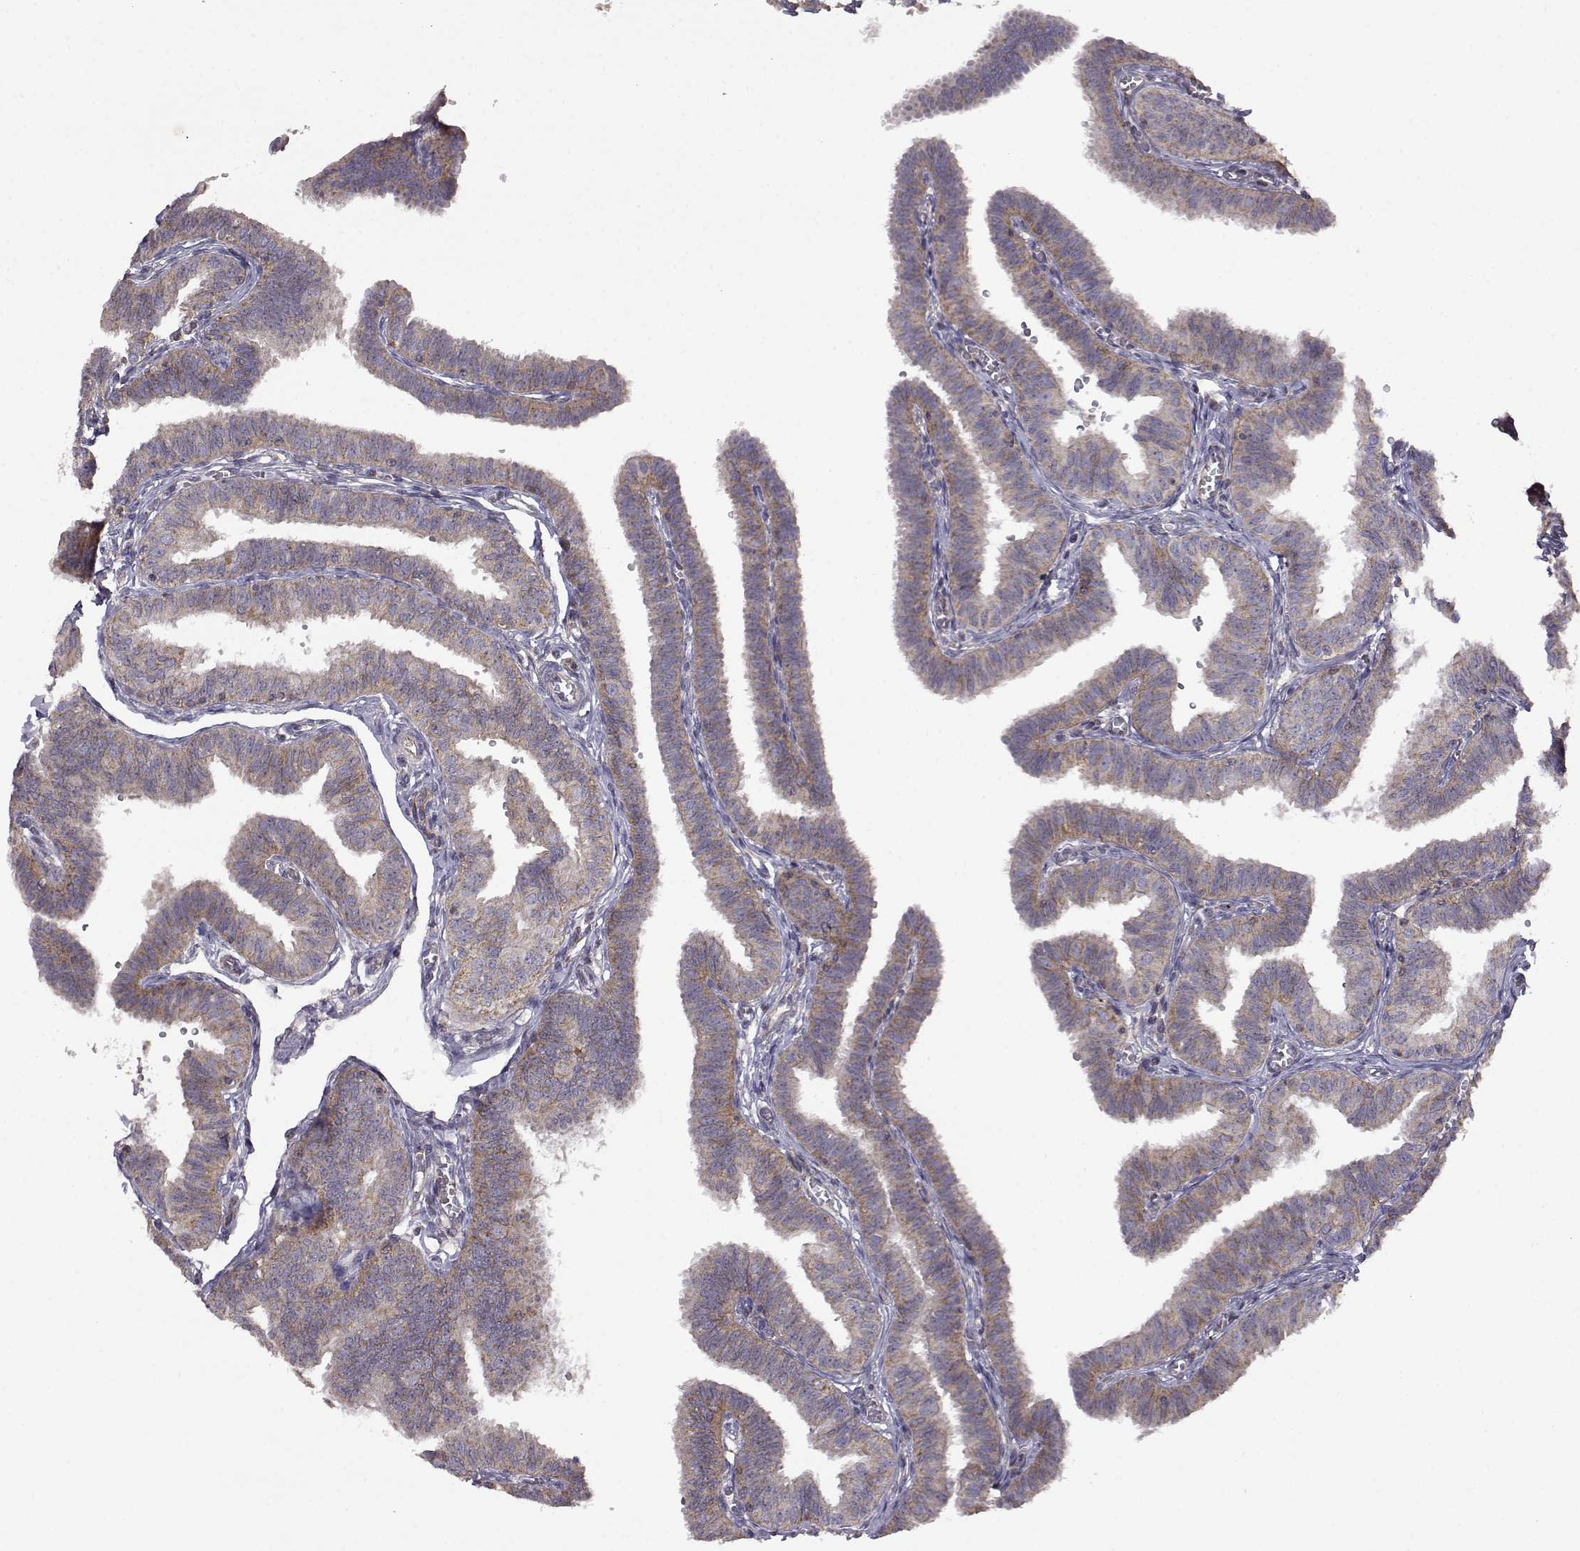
{"staining": {"intensity": "weak", "quantity": ">75%", "location": "cytoplasmic/membranous"}, "tissue": "fallopian tube", "cell_type": "Glandular cells", "image_type": "normal", "snomed": [{"axis": "morphology", "description": "Normal tissue, NOS"}, {"axis": "topography", "description": "Fallopian tube"}], "caption": "Normal fallopian tube was stained to show a protein in brown. There is low levels of weak cytoplasmic/membranous expression in about >75% of glandular cells.", "gene": "DDC", "patient": {"sex": "female", "age": 25}}